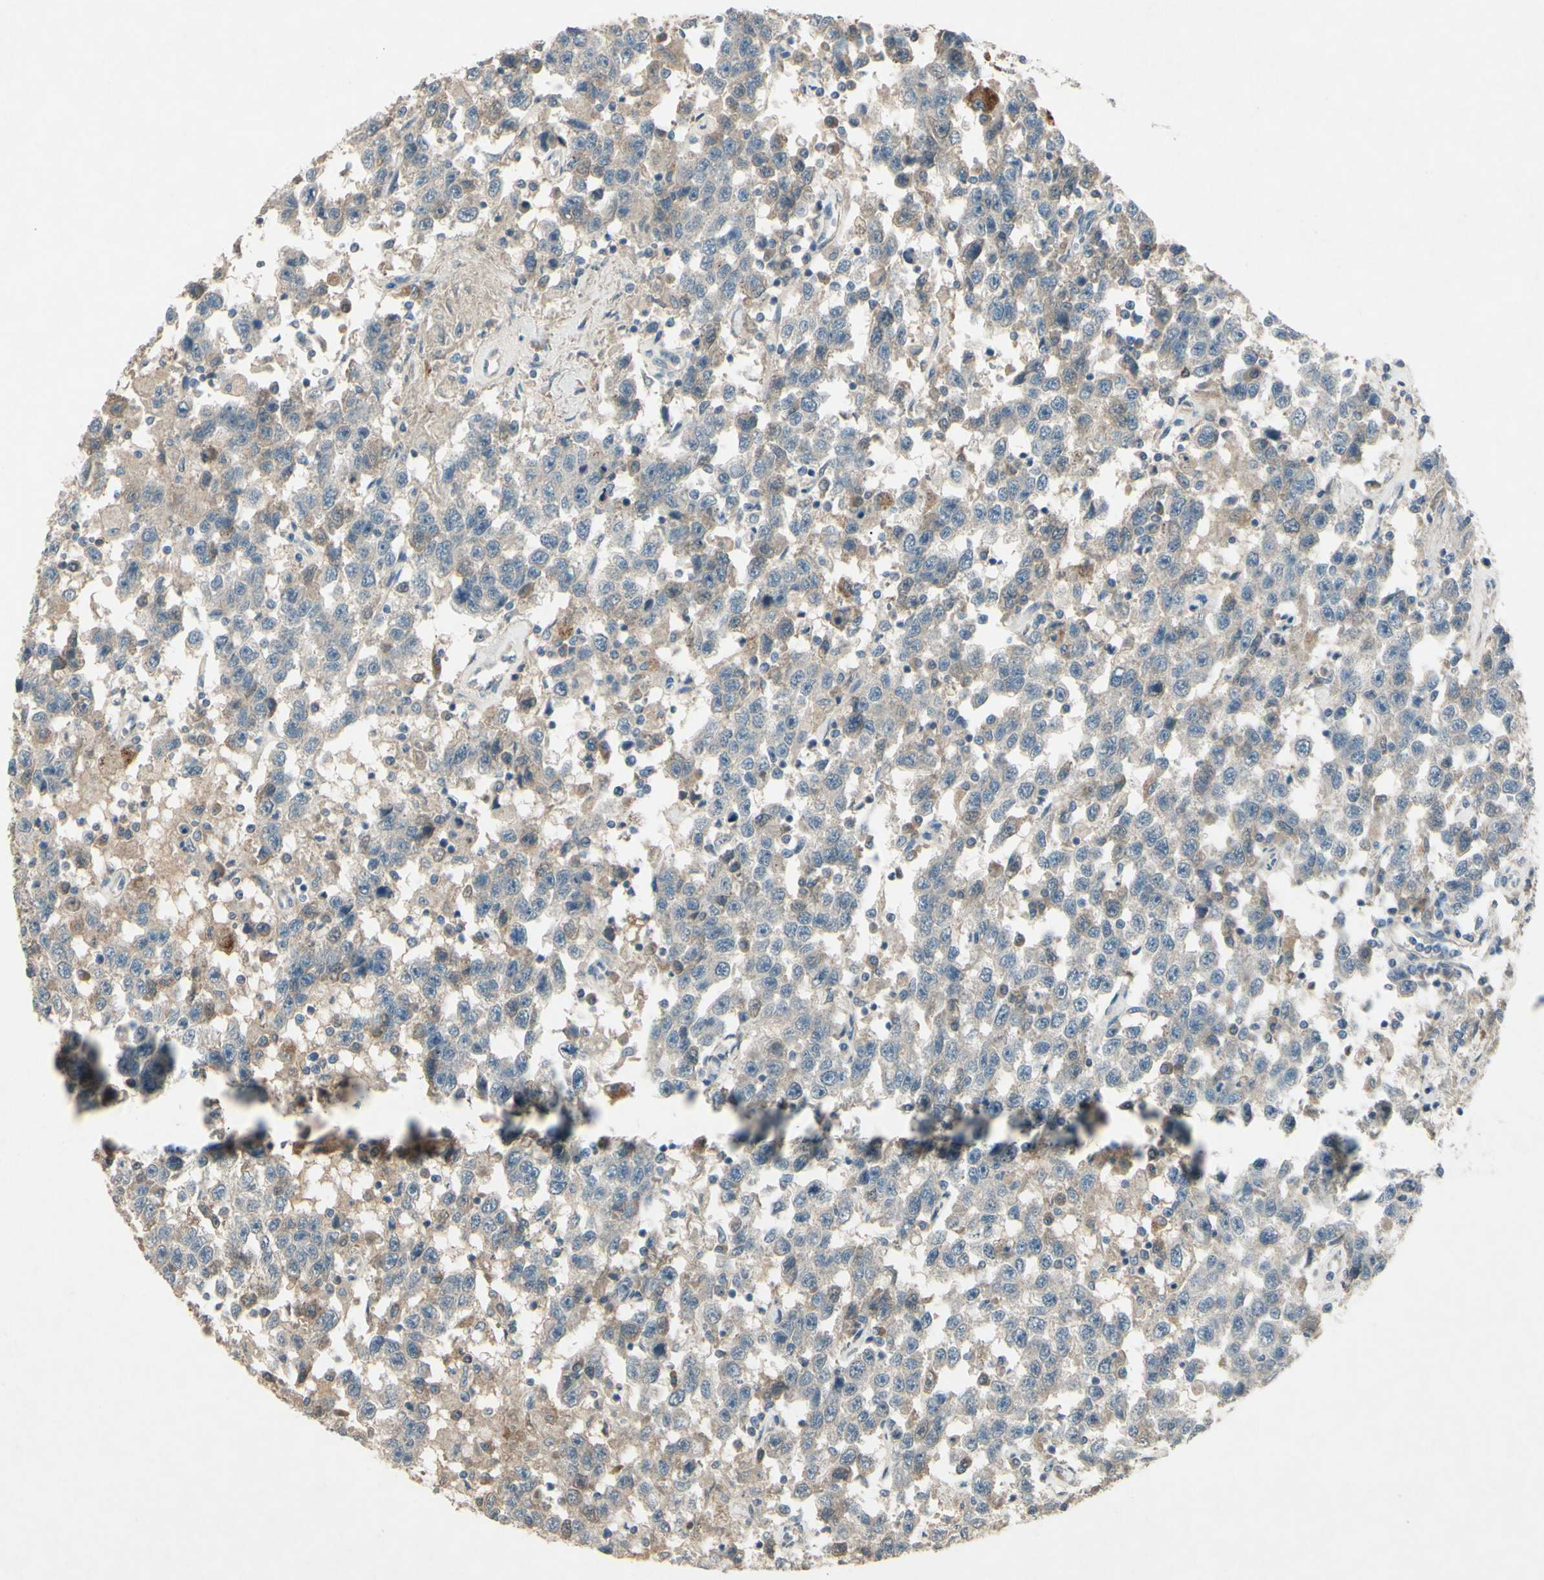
{"staining": {"intensity": "weak", "quantity": "25%-75%", "location": "cytoplasmic/membranous"}, "tissue": "testis cancer", "cell_type": "Tumor cells", "image_type": "cancer", "snomed": [{"axis": "morphology", "description": "Seminoma, NOS"}, {"axis": "topography", "description": "Testis"}], "caption": "A brown stain highlights weak cytoplasmic/membranous positivity of a protein in seminoma (testis) tumor cells. The staining was performed using DAB (3,3'-diaminobenzidine), with brown indicating positive protein expression. Nuclei are stained blue with hematoxylin.", "gene": "TIMM21", "patient": {"sex": "male", "age": 41}}